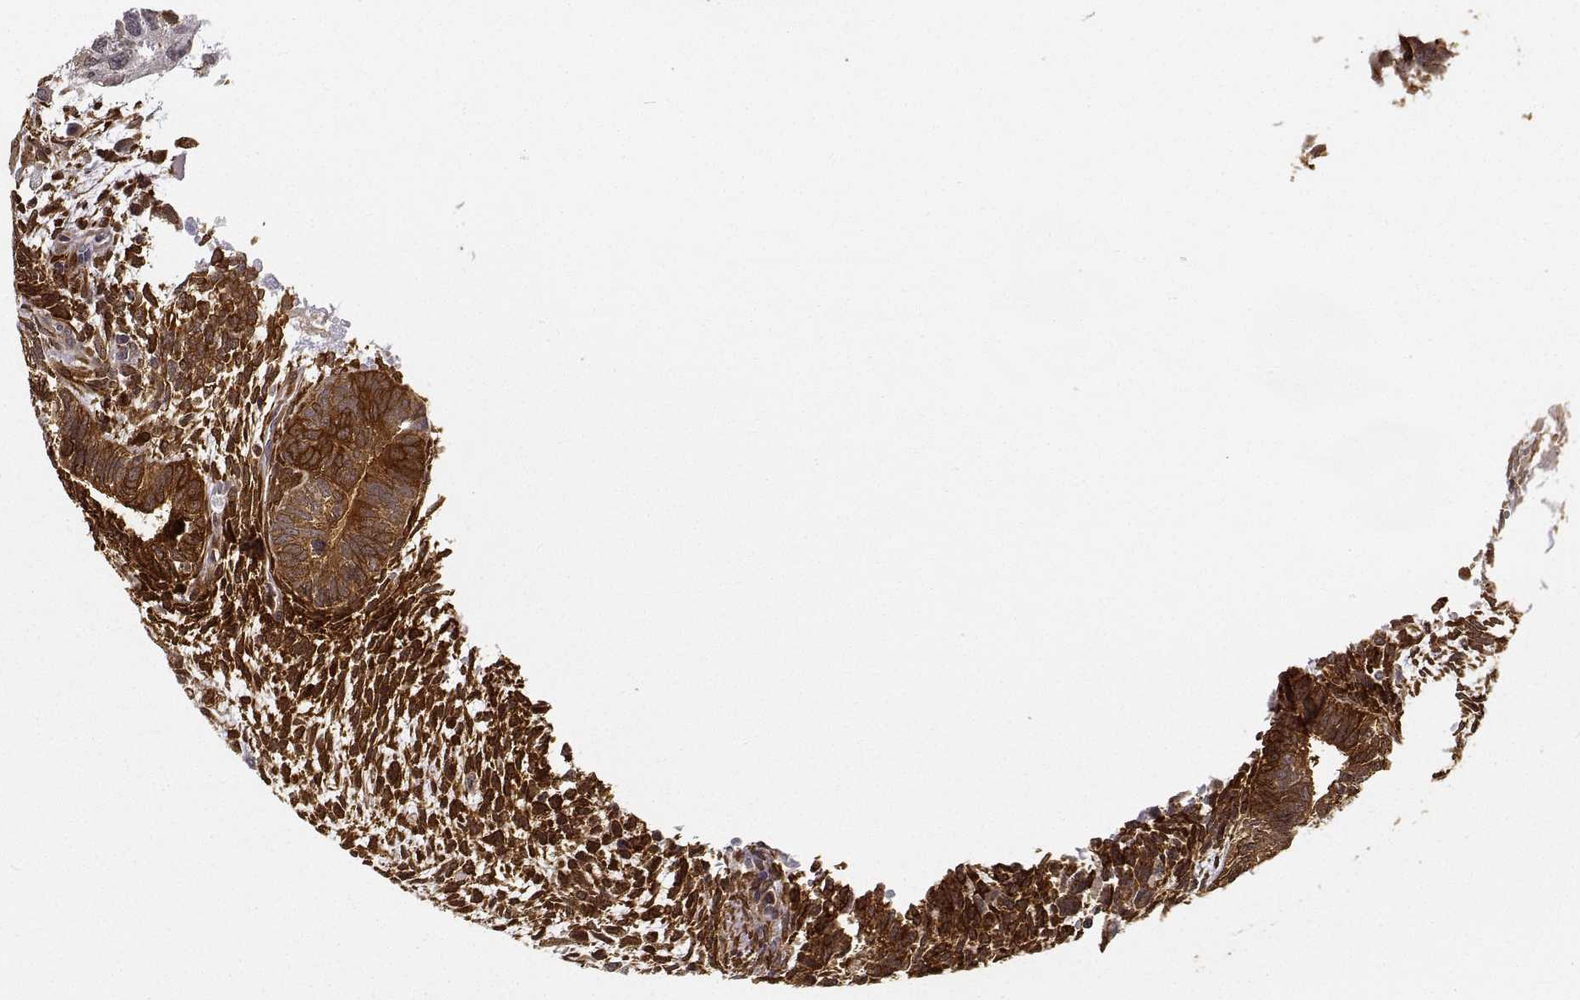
{"staining": {"intensity": "strong", "quantity": ">75%", "location": "cytoplasmic/membranous"}, "tissue": "testis cancer", "cell_type": "Tumor cells", "image_type": "cancer", "snomed": [{"axis": "morphology", "description": "Carcinoma, Embryonal, NOS"}, {"axis": "topography", "description": "Testis"}], "caption": "Protein expression analysis of testis embryonal carcinoma shows strong cytoplasmic/membranous expression in approximately >75% of tumor cells. The staining was performed using DAB (3,3'-diaminobenzidine), with brown indicating positive protein expression. Nuclei are stained blue with hematoxylin.", "gene": "PHGDH", "patient": {"sex": "male", "age": 23}}